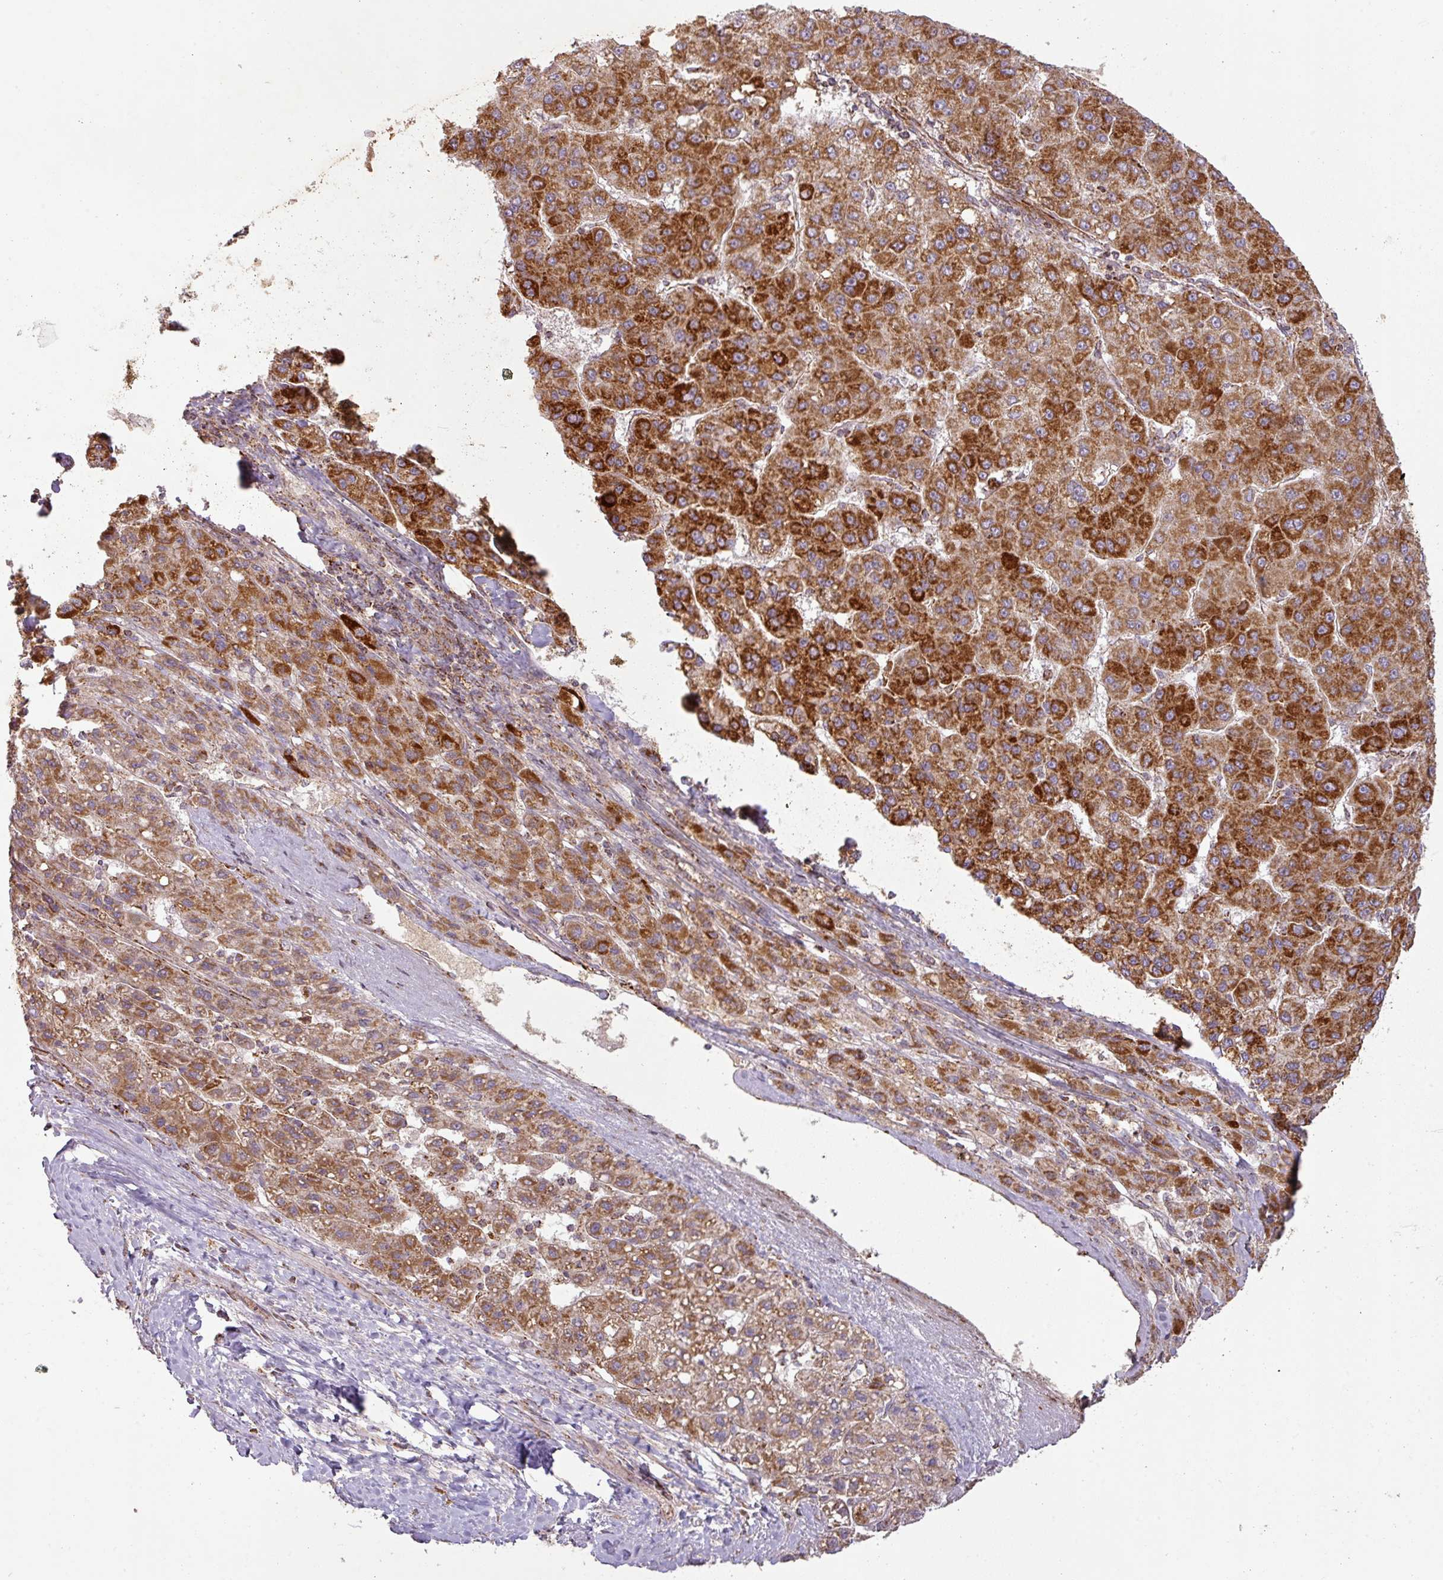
{"staining": {"intensity": "strong", "quantity": ">75%", "location": "cytoplasmic/membranous"}, "tissue": "liver cancer", "cell_type": "Tumor cells", "image_type": "cancer", "snomed": [{"axis": "morphology", "description": "Carcinoma, Hepatocellular, NOS"}, {"axis": "topography", "description": "Liver"}], "caption": "Immunohistochemistry (DAB) staining of liver cancer (hepatocellular carcinoma) reveals strong cytoplasmic/membranous protein expression in approximately >75% of tumor cells.", "gene": "GPD2", "patient": {"sex": "female", "age": 82}}